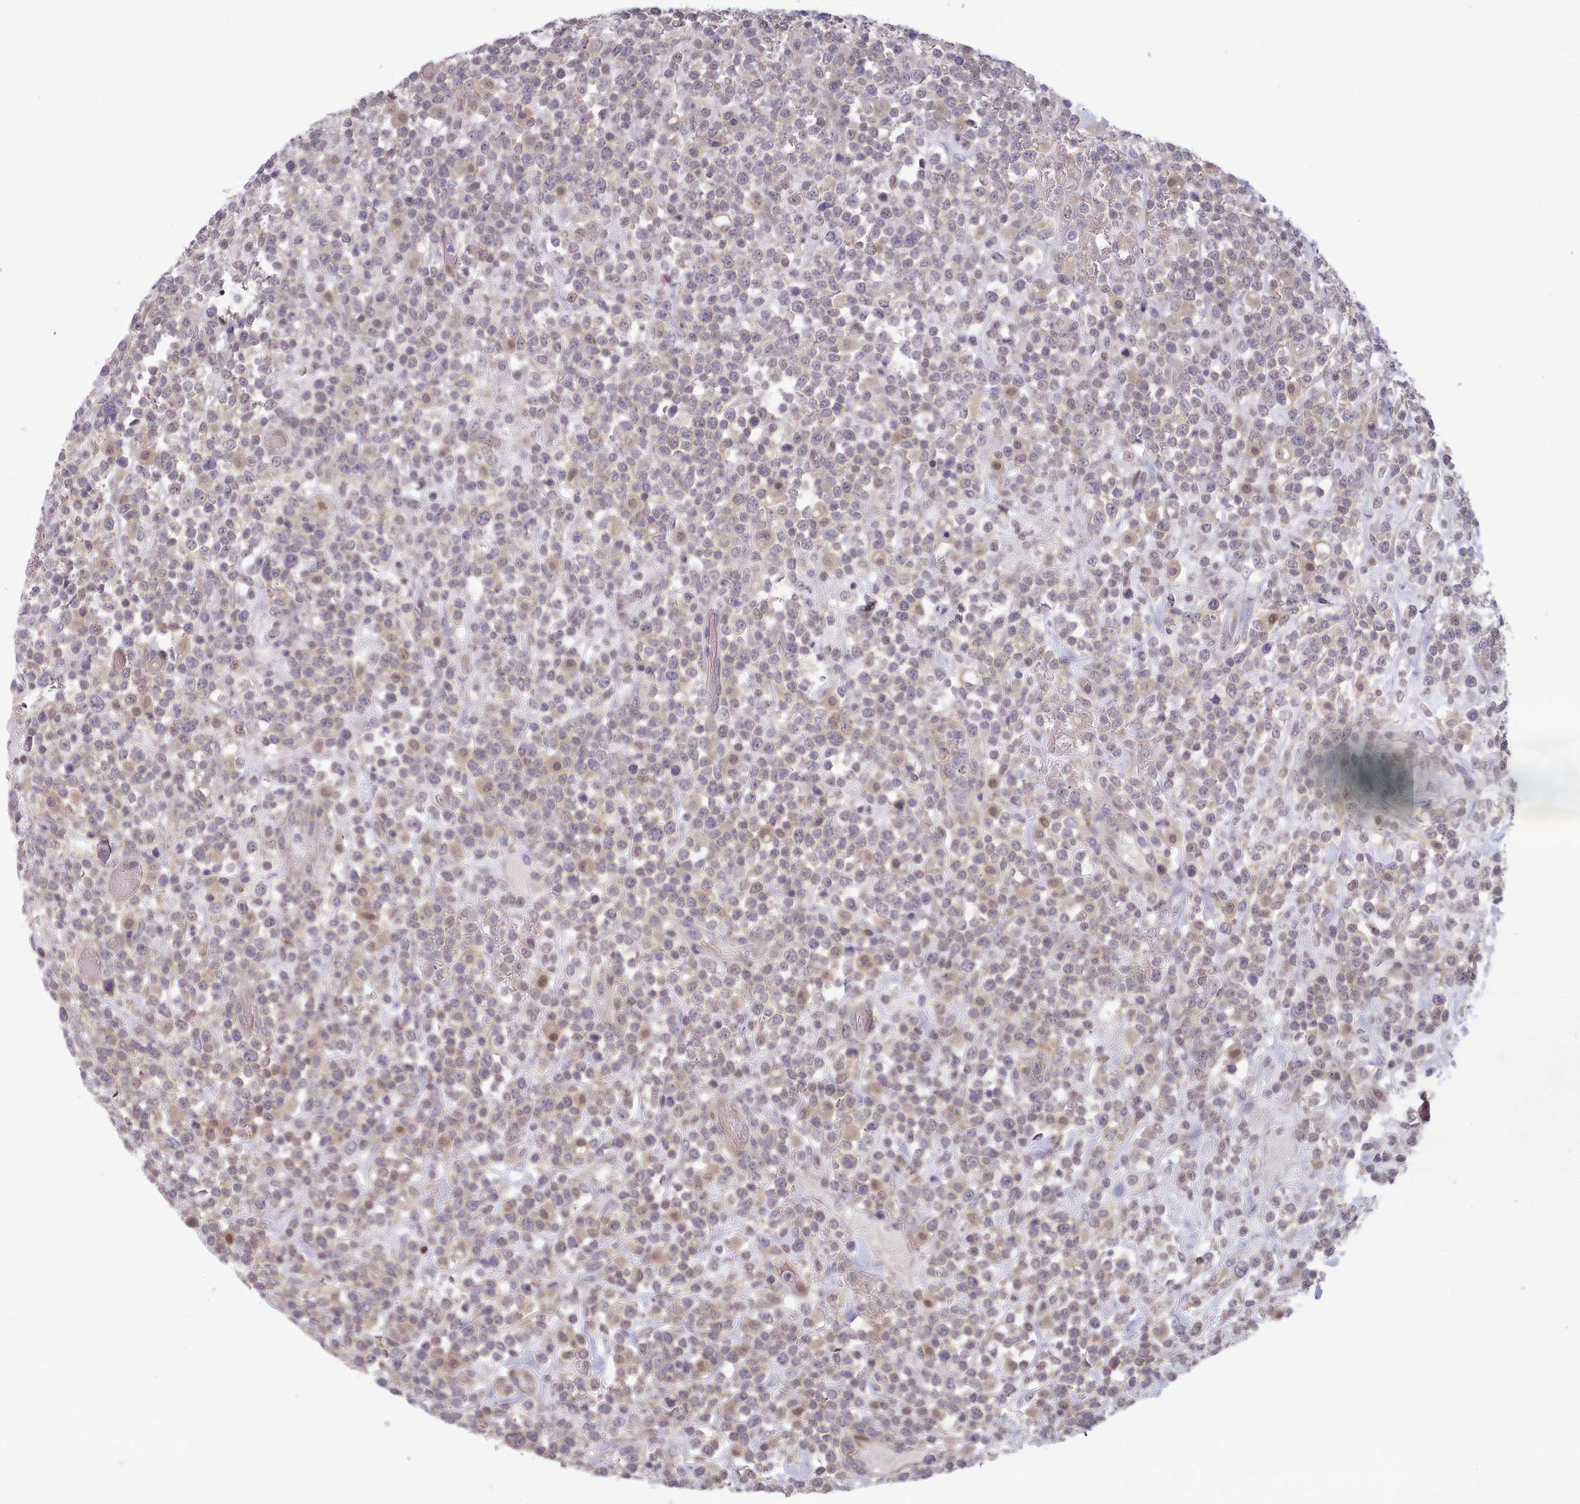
{"staining": {"intensity": "weak", "quantity": "<25%", "location": "cytoplasmic/membranous"}, "tissue": "lymphoma", "cell_type": "Tumor cells", "image_type": "cancer", "snomed": [{"axis": "morphology", "description": "Malignant lymphoma, non-Hodgkin's type, High grade"}, {"axis": "topography", "description": "Colon"}], "caption": "Immunohistochemical staining of human malignant lymphoma, non-Hodgkin's type (high-grade) displays no significant positivity in tumor cells. (DAB (3,3'-diaminobenzidine) immunohistochemistry visualized using brightfield microscopy, high magnification).", "gene": "CLNS1A", "patient": {"sex": "female", "age": 53}}